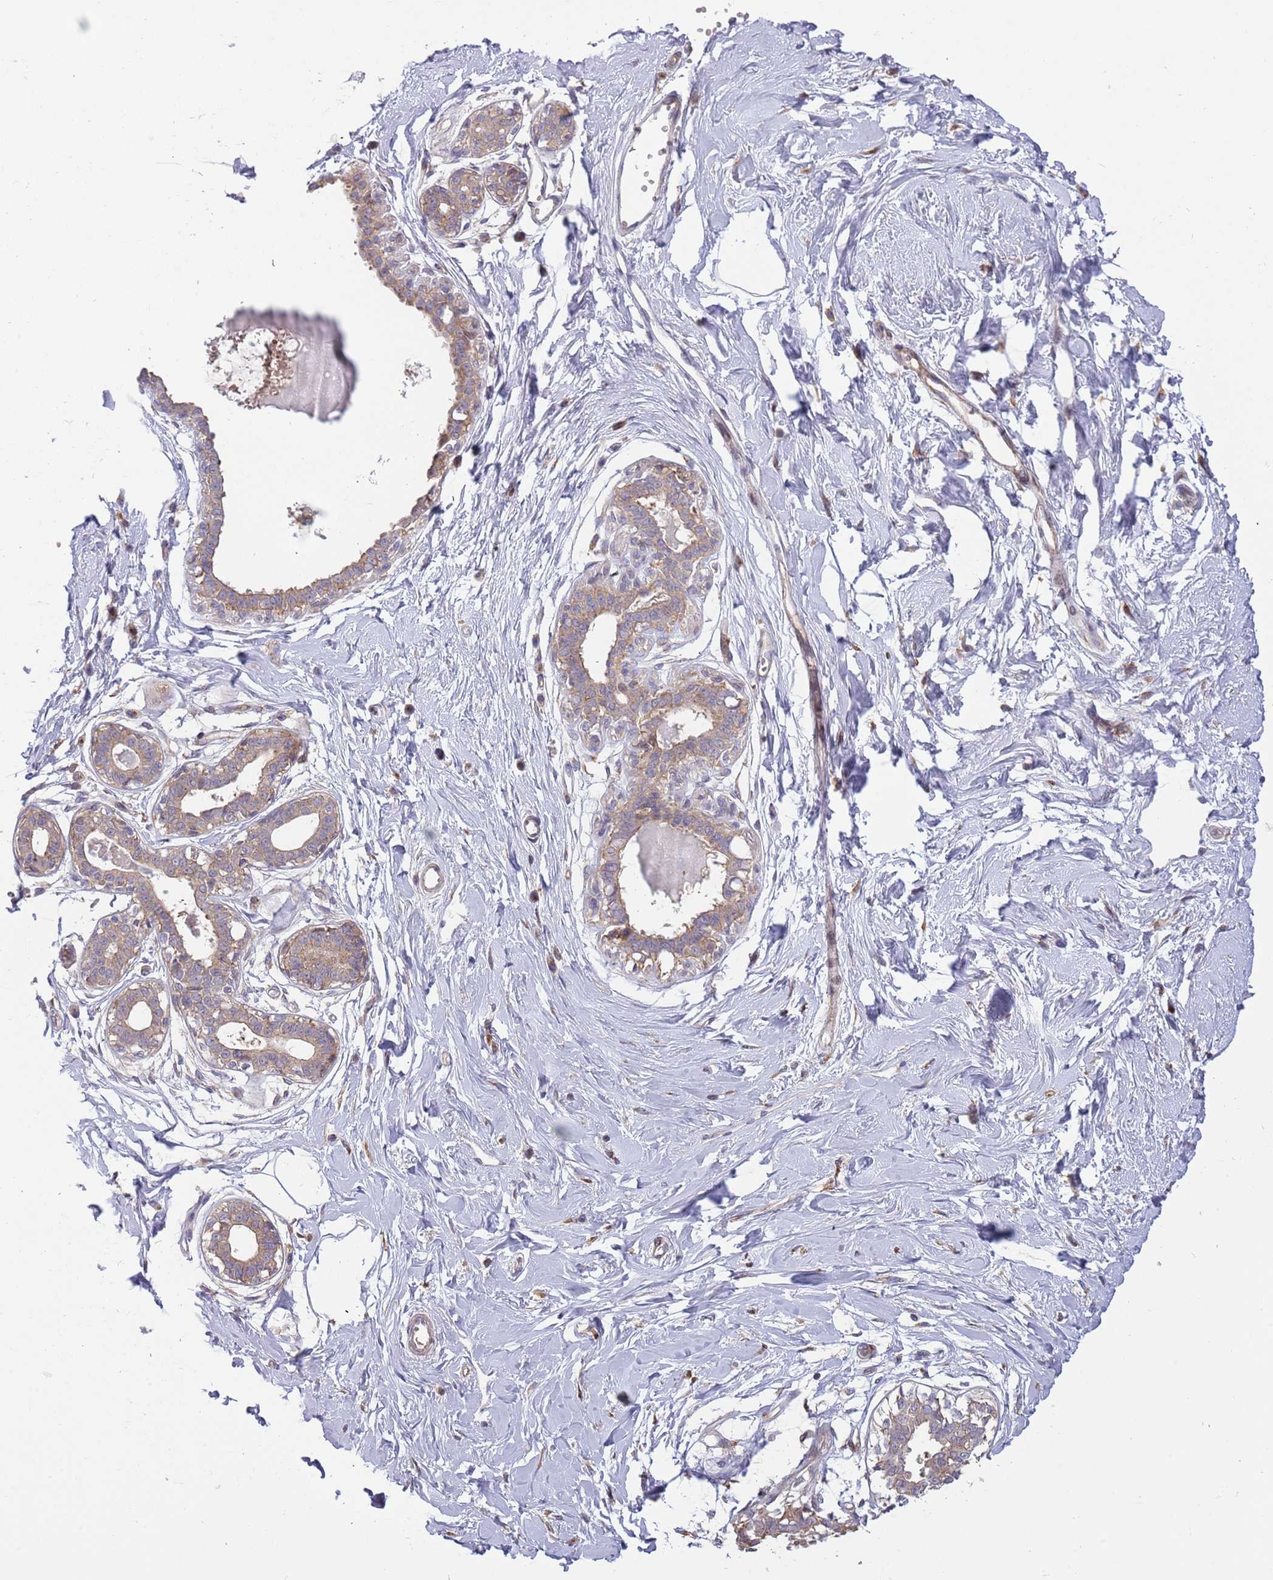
{"staining": {"intensity": "negative", "quantity": "none", "location": "none"}, "tissue": "breast", "cell_type": "Adipocytes", "image_type": "normal", "snomed": [{"axis": "morphology", "description": "Normal tissue, NOS"}, {"axis": "topography", "description": "Breast"}], "caption": "DAB (3,3'-diaminobenzidine) immunohistochemical staining of normal breast shows no significant expression in adipocytes.", "gene": "BTBD7", "patient": {"sex": "female", "age": 45}}